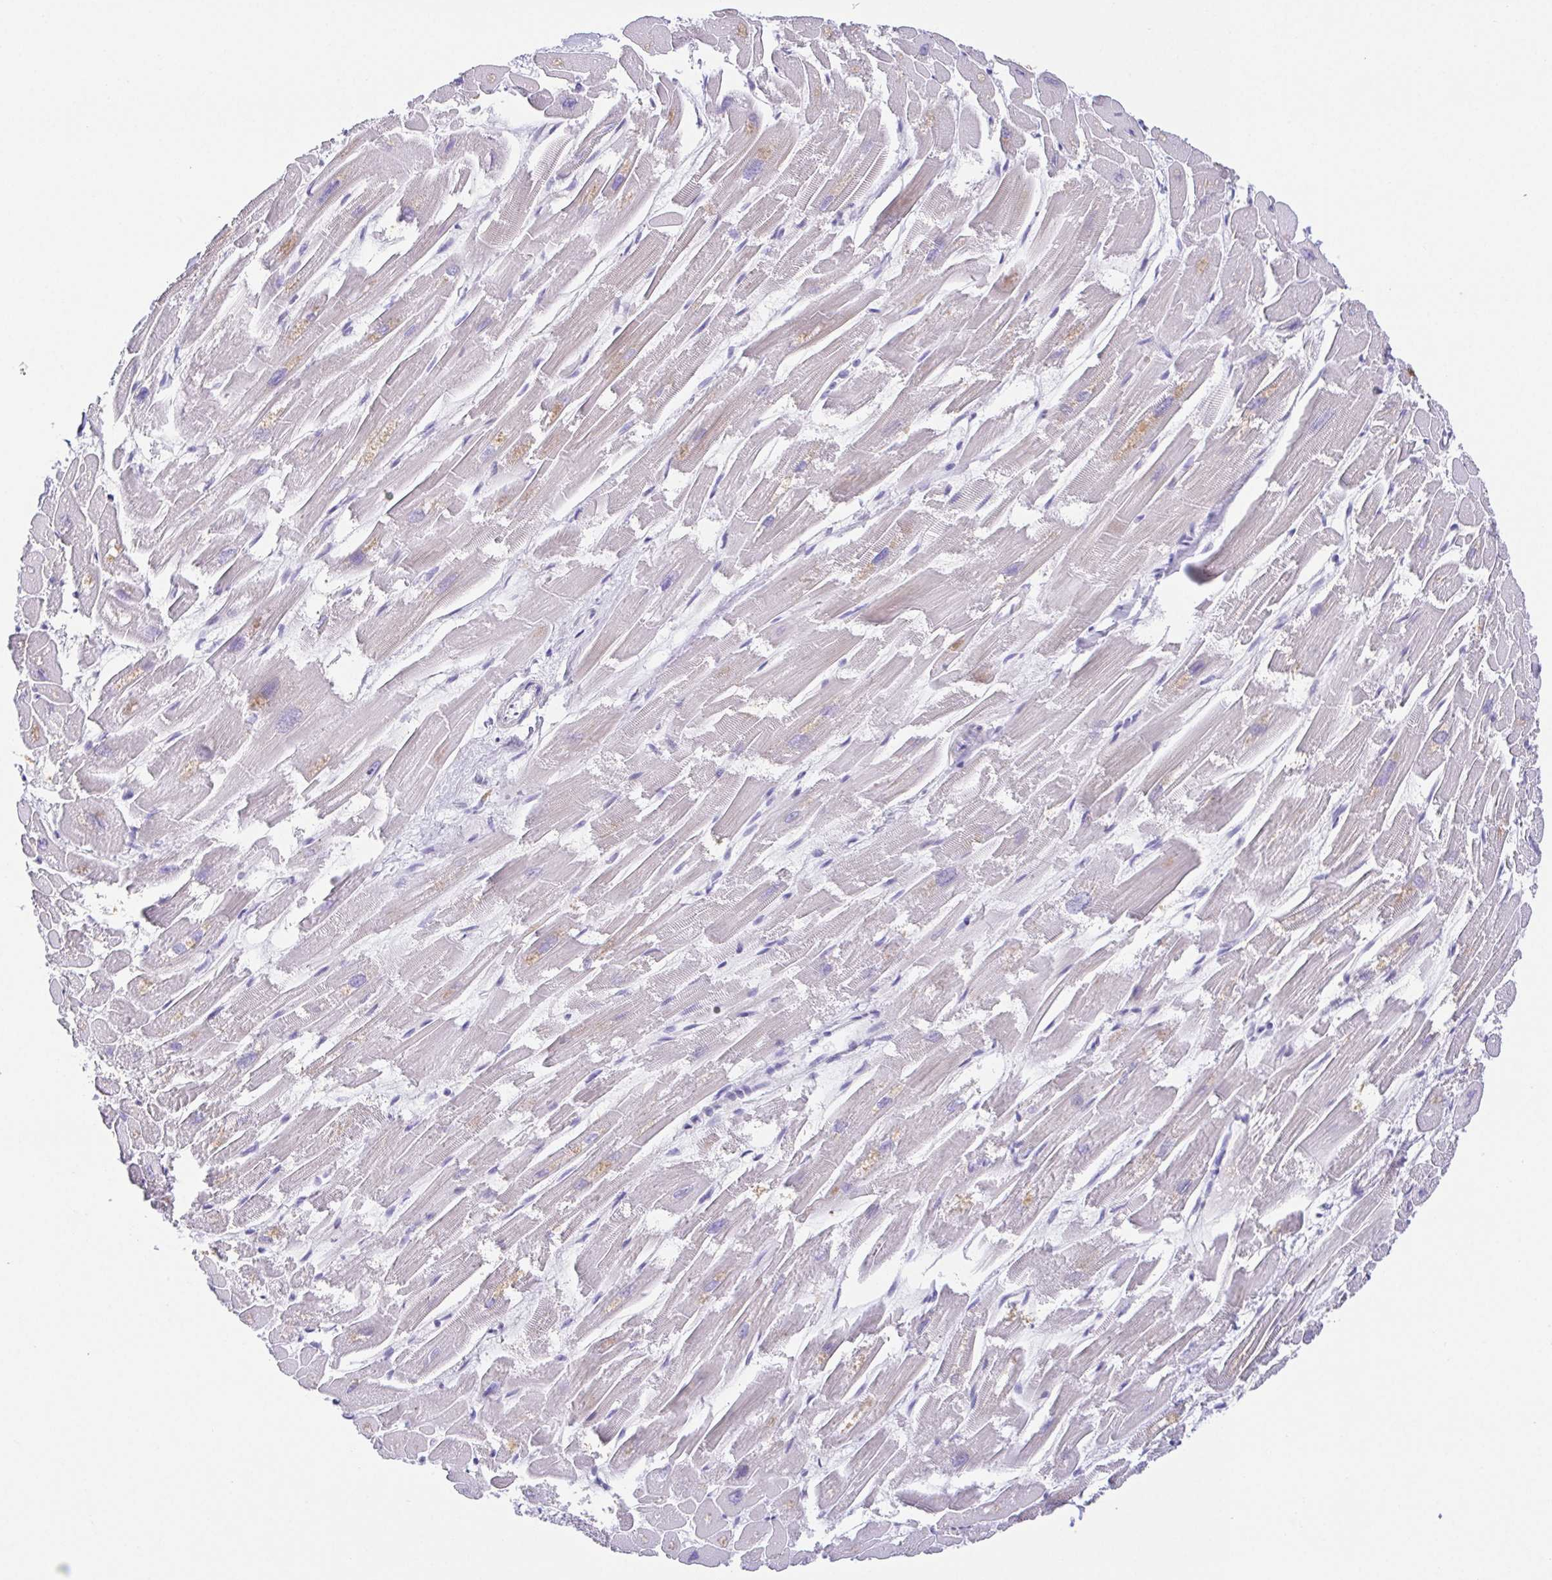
{"staining": {"intensity": "negative", "quantity": "none", "location": "none"}, "tissue": "heart muscle", "cell_type": "Cardiomyocytes", "image_type": "normal", "snomed": [{"axis": "morphology", "description": "Normal tissue, NOS"}, {"axis": "topography", "description": "Heart"}], "caption": "Micrograph shows no significant protein expression in cardiomyocytes of normal heart muscle.", "gene": "HAPLN2", "patient": {"sex": "male", "age": 54}}